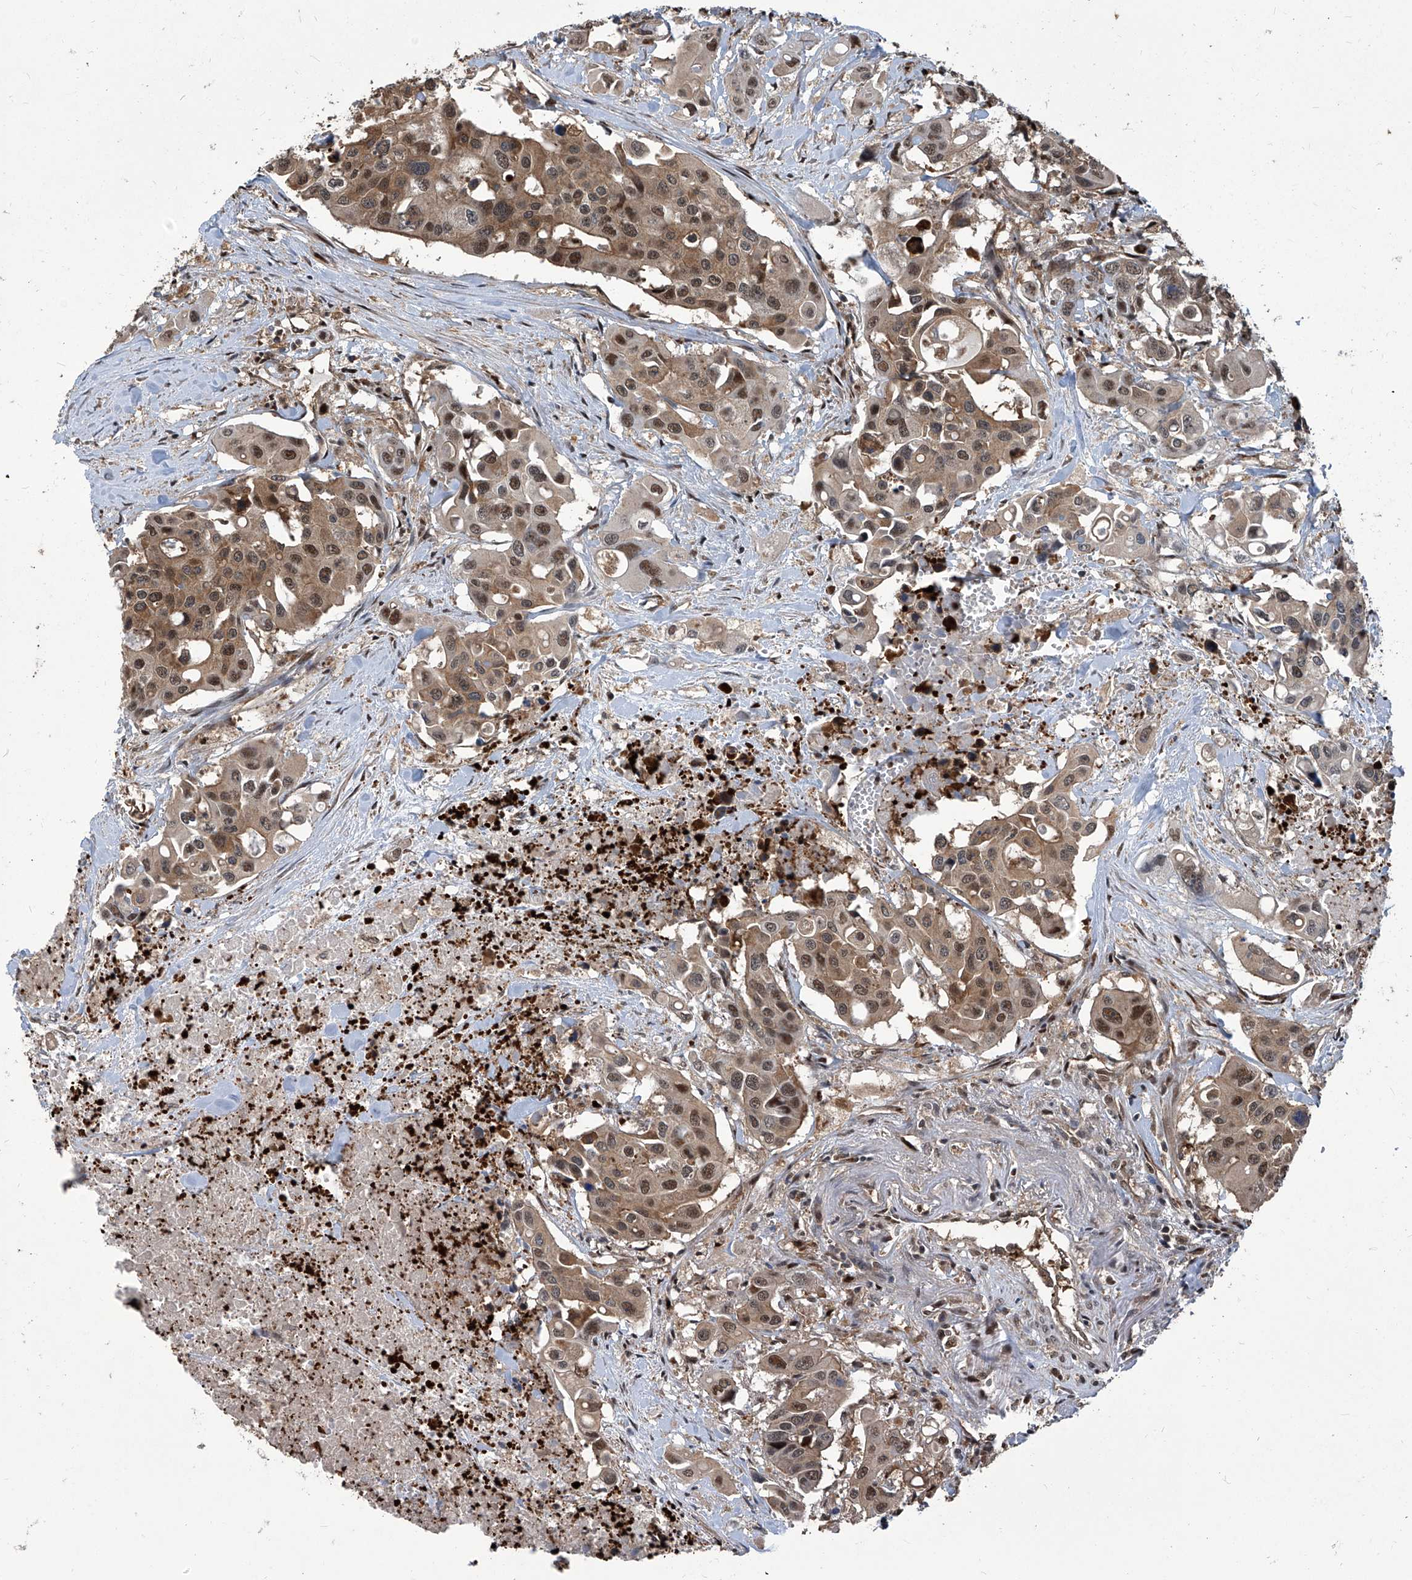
{"staining": {"intensity": "moderate", "quantity": ">75%", "location": "cytoplasmic/membranous,nuclear"}, "tissue": "colorectal cancer", "cell_type": "Tumor cells", "image_type": "cancer", "snomed": [{"axis": "morphology", "description": "Adenocarcinoma, NOS"}, {"axis": "topography", "description": "Colon"}], "caption": "Protein staining of colorectal cancer (adenocarcinoma) tissue reveals moderate cytoplasmic/membranous and nuclear positivity in approximately >75% of tumor cells.", "gene": "PSMB1", "patient": {"sex": "male", "age": 77}}